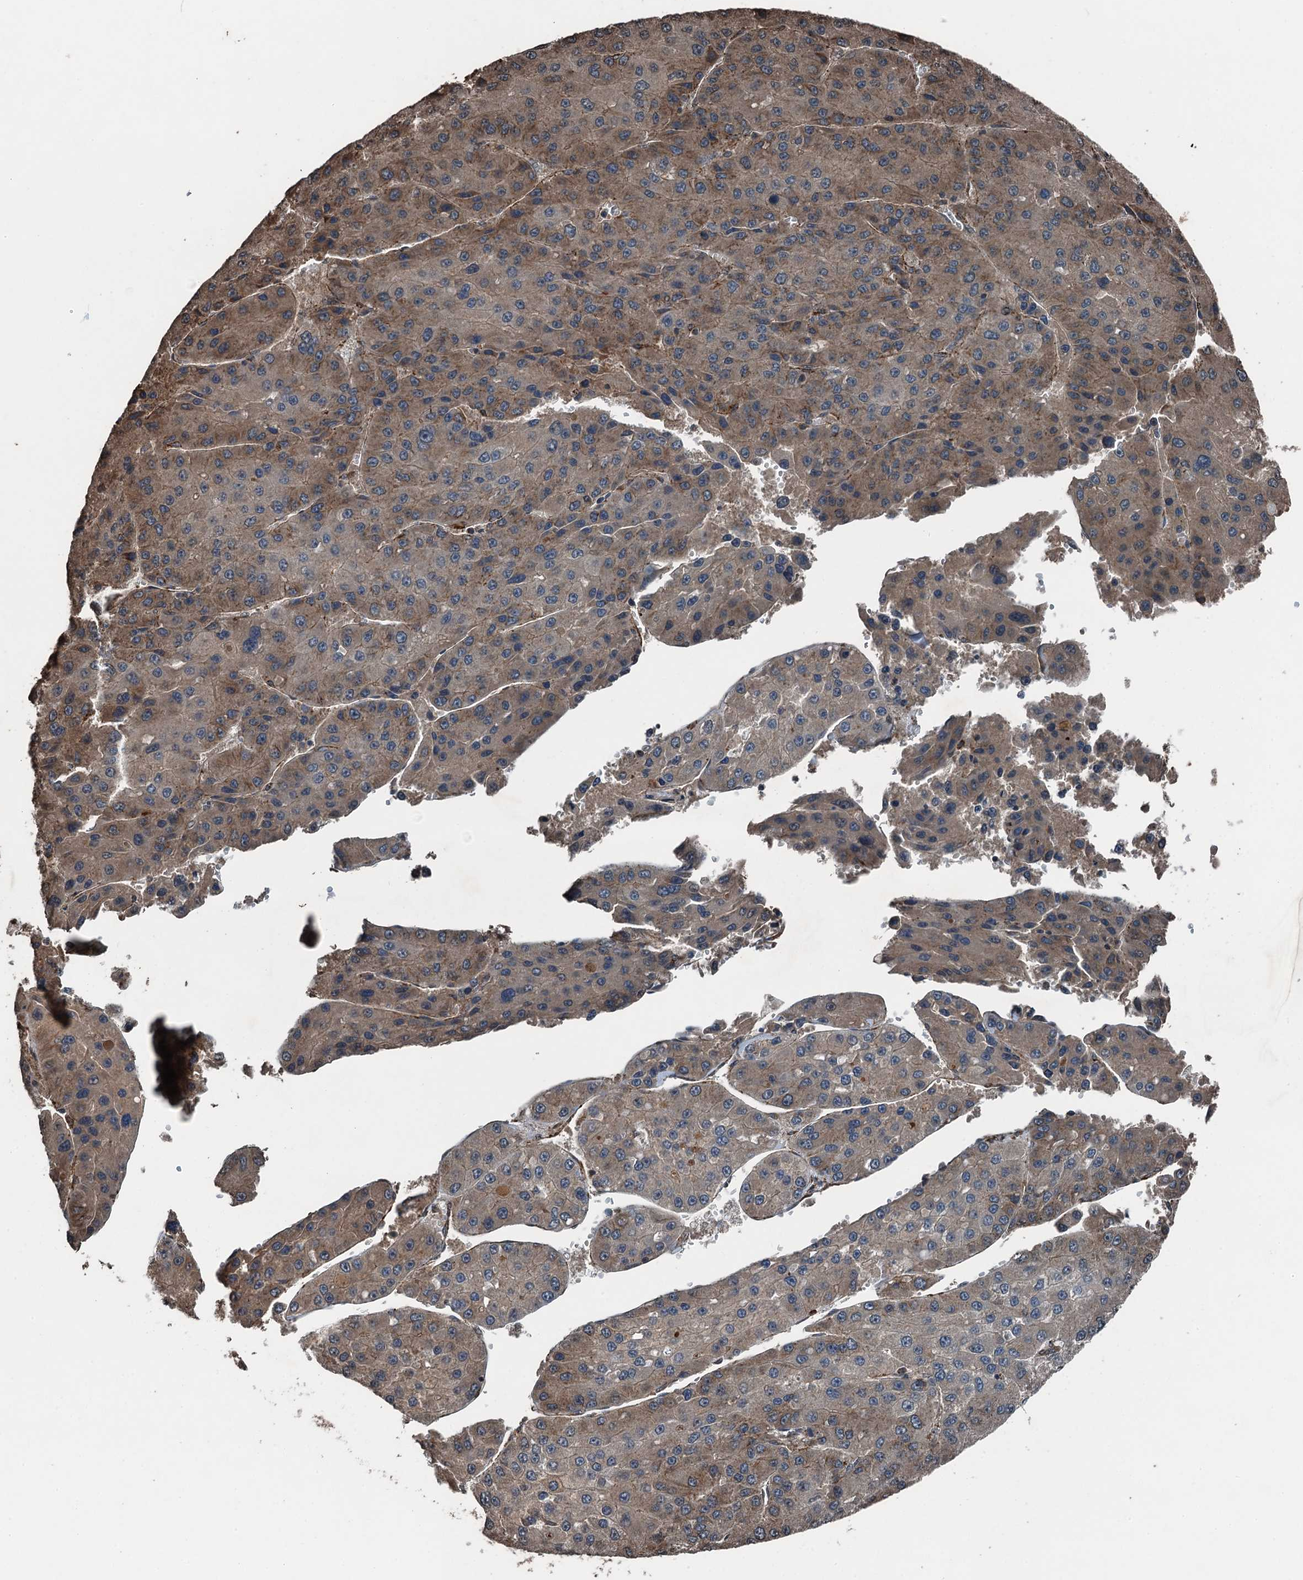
{"staining": {"intensity": "moderate", "quantity": "<25%", "location": "cytoplasmic/membranous"}, "tissue": "liver cancer", "cell_type": "Tumor cells", "image_type": "cancer", "snomed": [{"axis": "morphology", "description": "Carcinoma, Hepatocellular, NOS"}, {"axis": "topography", "description": "Liver"}], "caption": "Protein expression analysis of liver hepatocellular carcinoma exhibits moderate cytoplasmic/membranous expression in about <25% of tumor cells. The protein of interest is stained brown, and the nuclei are stained in blue (DAB IHC with brightfield microscopy, high magnification).", "gene": "TCTN1", "patient": {"sex": "female", "age": 73}}